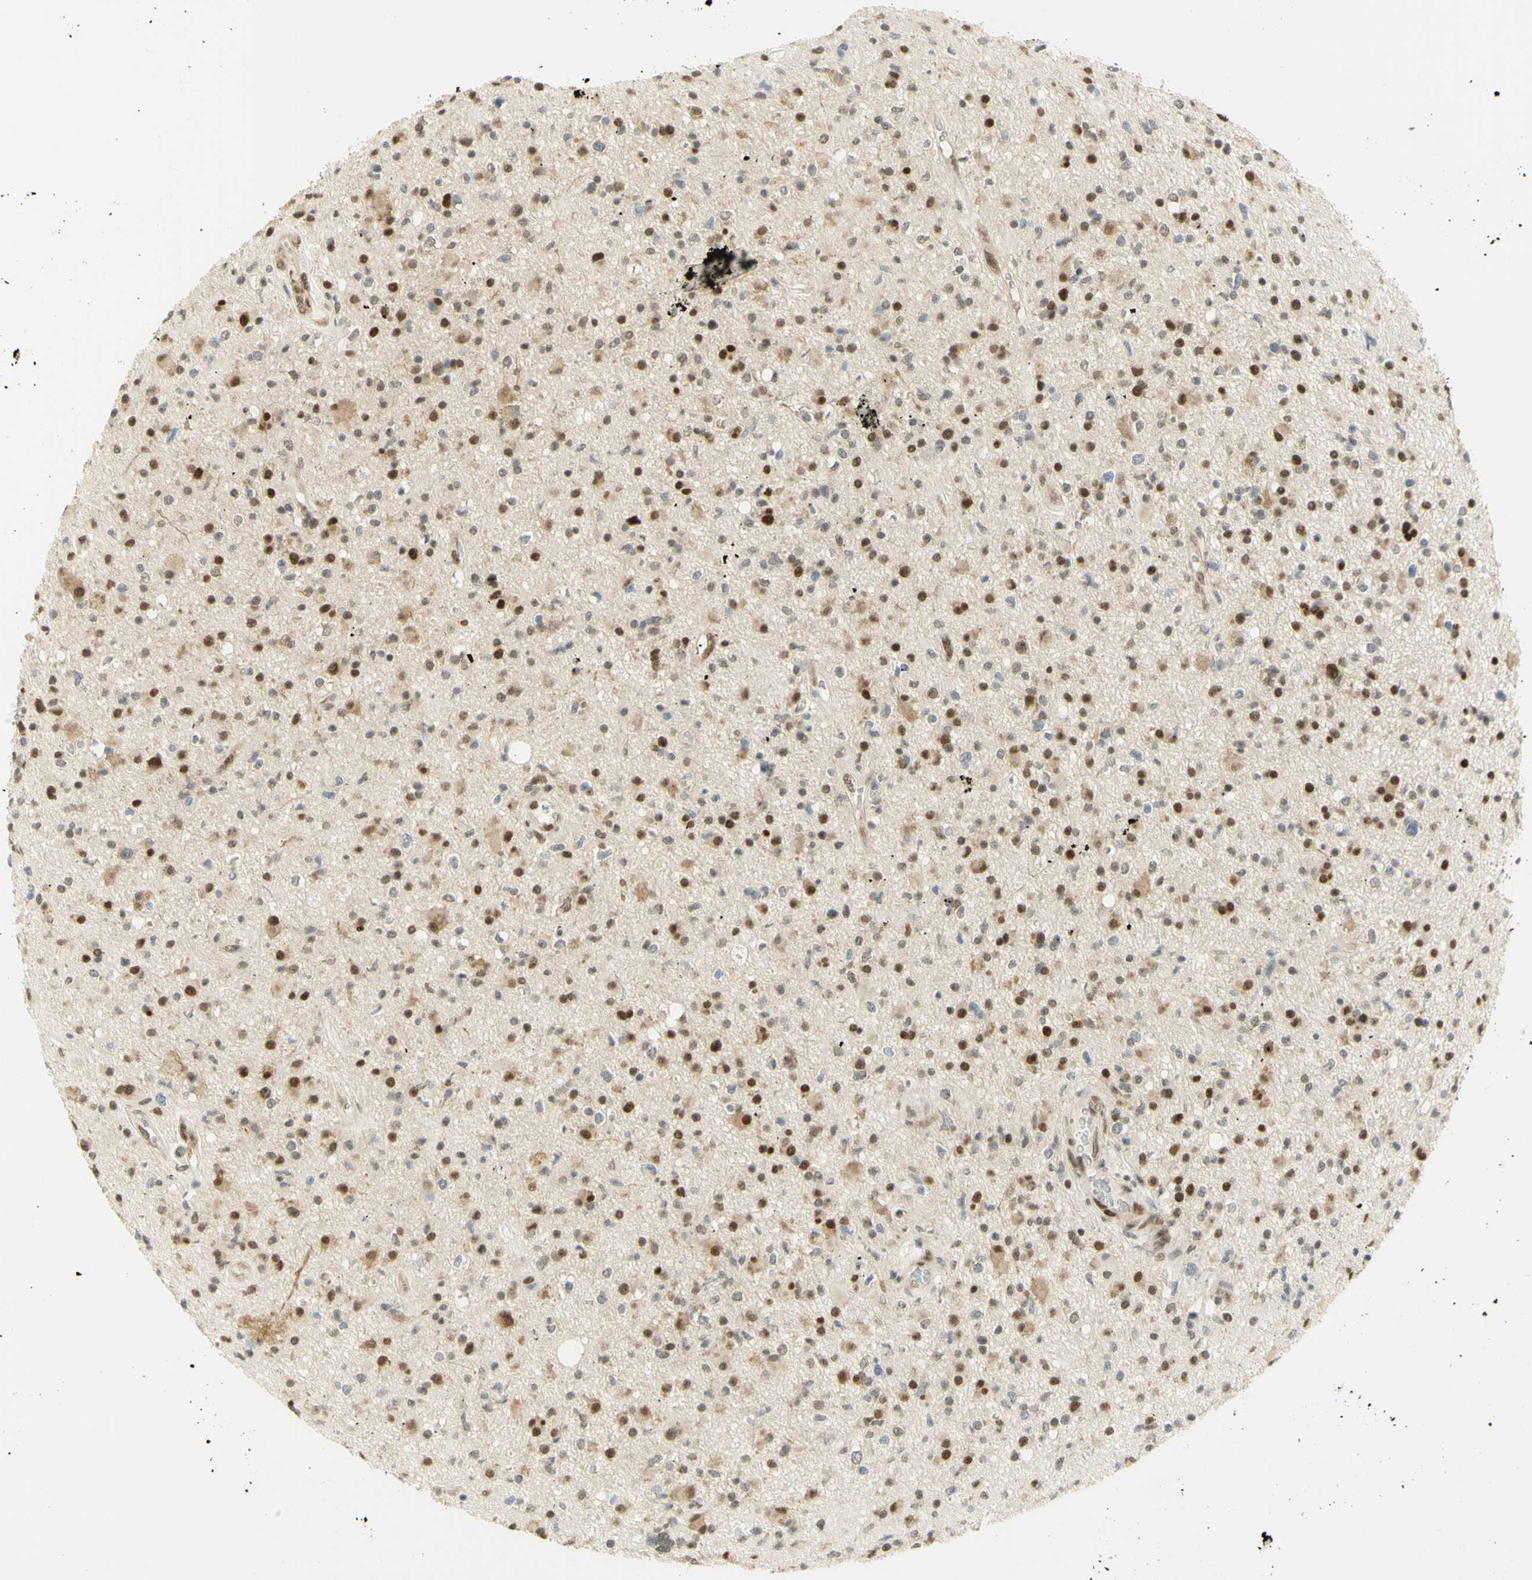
{"staining": {"intensity": "moderate", "quantity": "25%-75%", "location": "nuclear"}, "tissue": "glioma", "cell_type": "Tumor cells", "image_type": "cancer", "snomed": [{"axis": "morphology", "description": "Glioma, malignant, High grade"}, {"axis": "topography", "description": "Brain"}], "caption": "There is medium levels of moderate nuclear staining in tumor cells of malignant glioma (high-grade), as demonstrated by immunohistochemical staining (brown color).", "gene": "DDX1", "patient": {"sex": "male", "age": 33}}